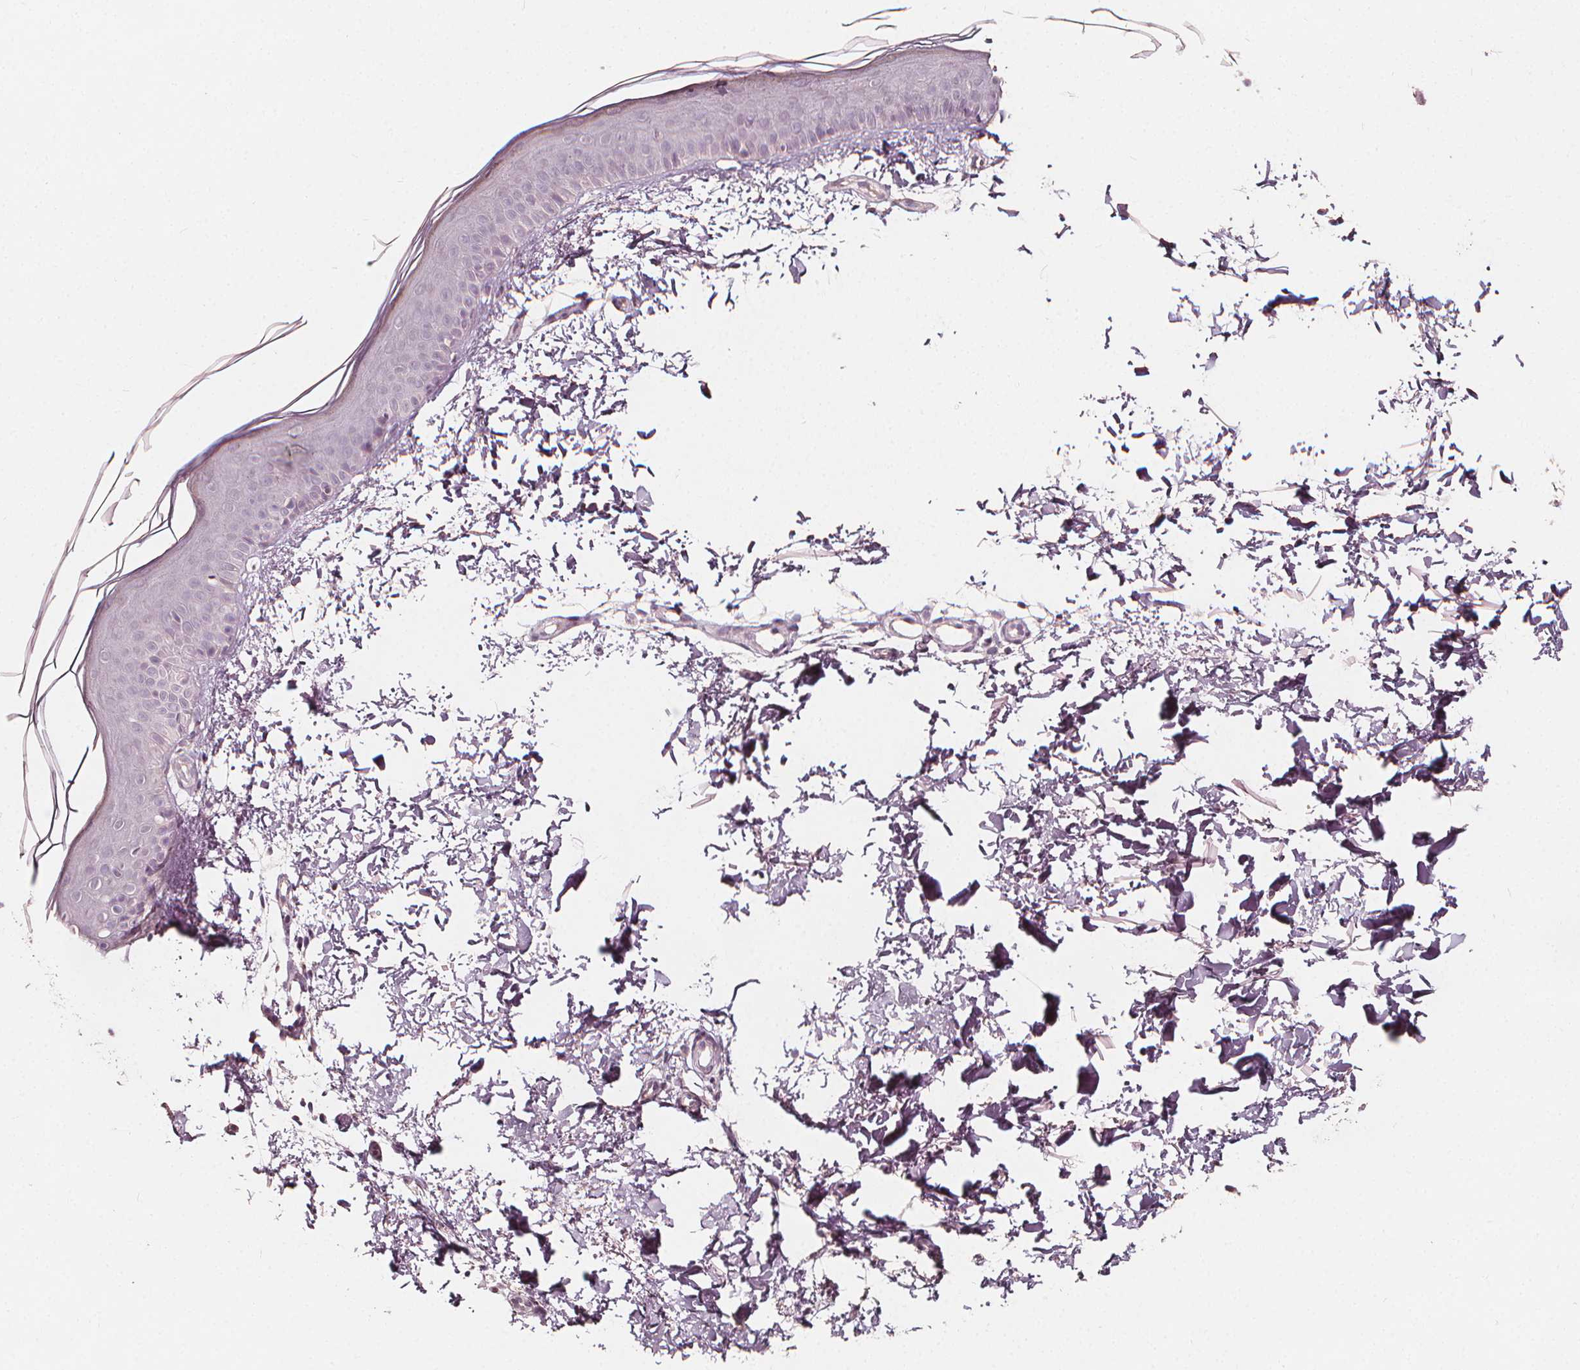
{"staining": {"intensity": "negative", "quantity": "none", "location": "none"}, "tissue": "skin", "cell_type": "Fibroblasts", "image_type": "normal", "snomed": [{"axis": "morphology", "description": "Normal tissue, NOS"}, {"axis": "topography", "description": "Skin"}], "caption": "High power microscopy image of an immunohistochemistry (IHC) micrograph of normal skin, revealing no significant positivity in fibroblasts.", "gene": "NPC1L1", "patient": {"sex": "female", "age": 62}}